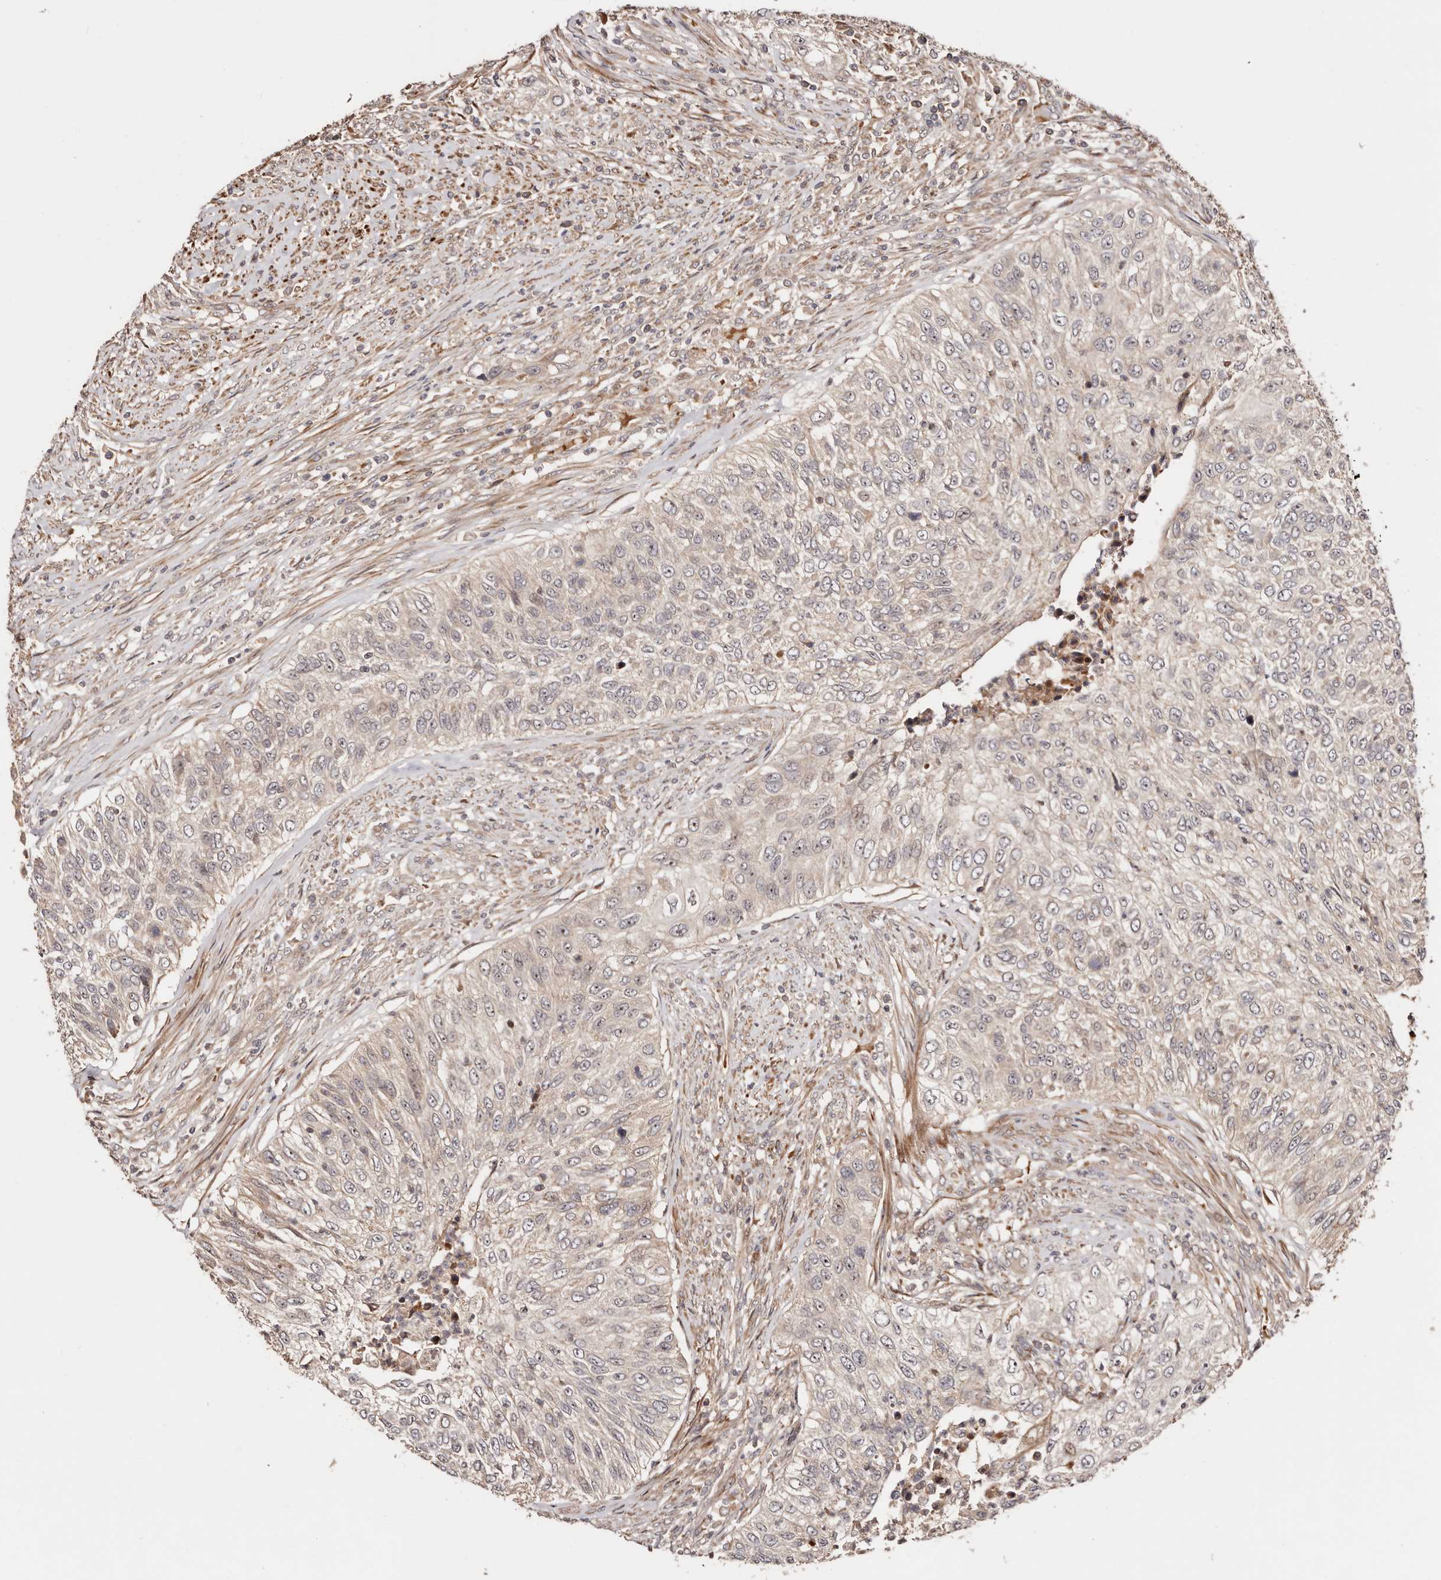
{"staining": {"intensity": "weak", "quantity": "<25%", "location": "cytoplasmic/membranous,nuclear"}, "tissue": "urothelial cancer", "cell_type": "Tumor cells", "image_type": "cancer", "snomed": [{"axis": "morphology", "description": "Urothelial carcinoma, High grade"}, {"axis": "topography", "description": "Urinary bladder"}], "caption": "Immunohistochemistry (IHC) of human urothelial cancer demonstrates no expression in tumor cells.", "gene": "PTPN22", "patient": {"sex": "female", "age": 60}}